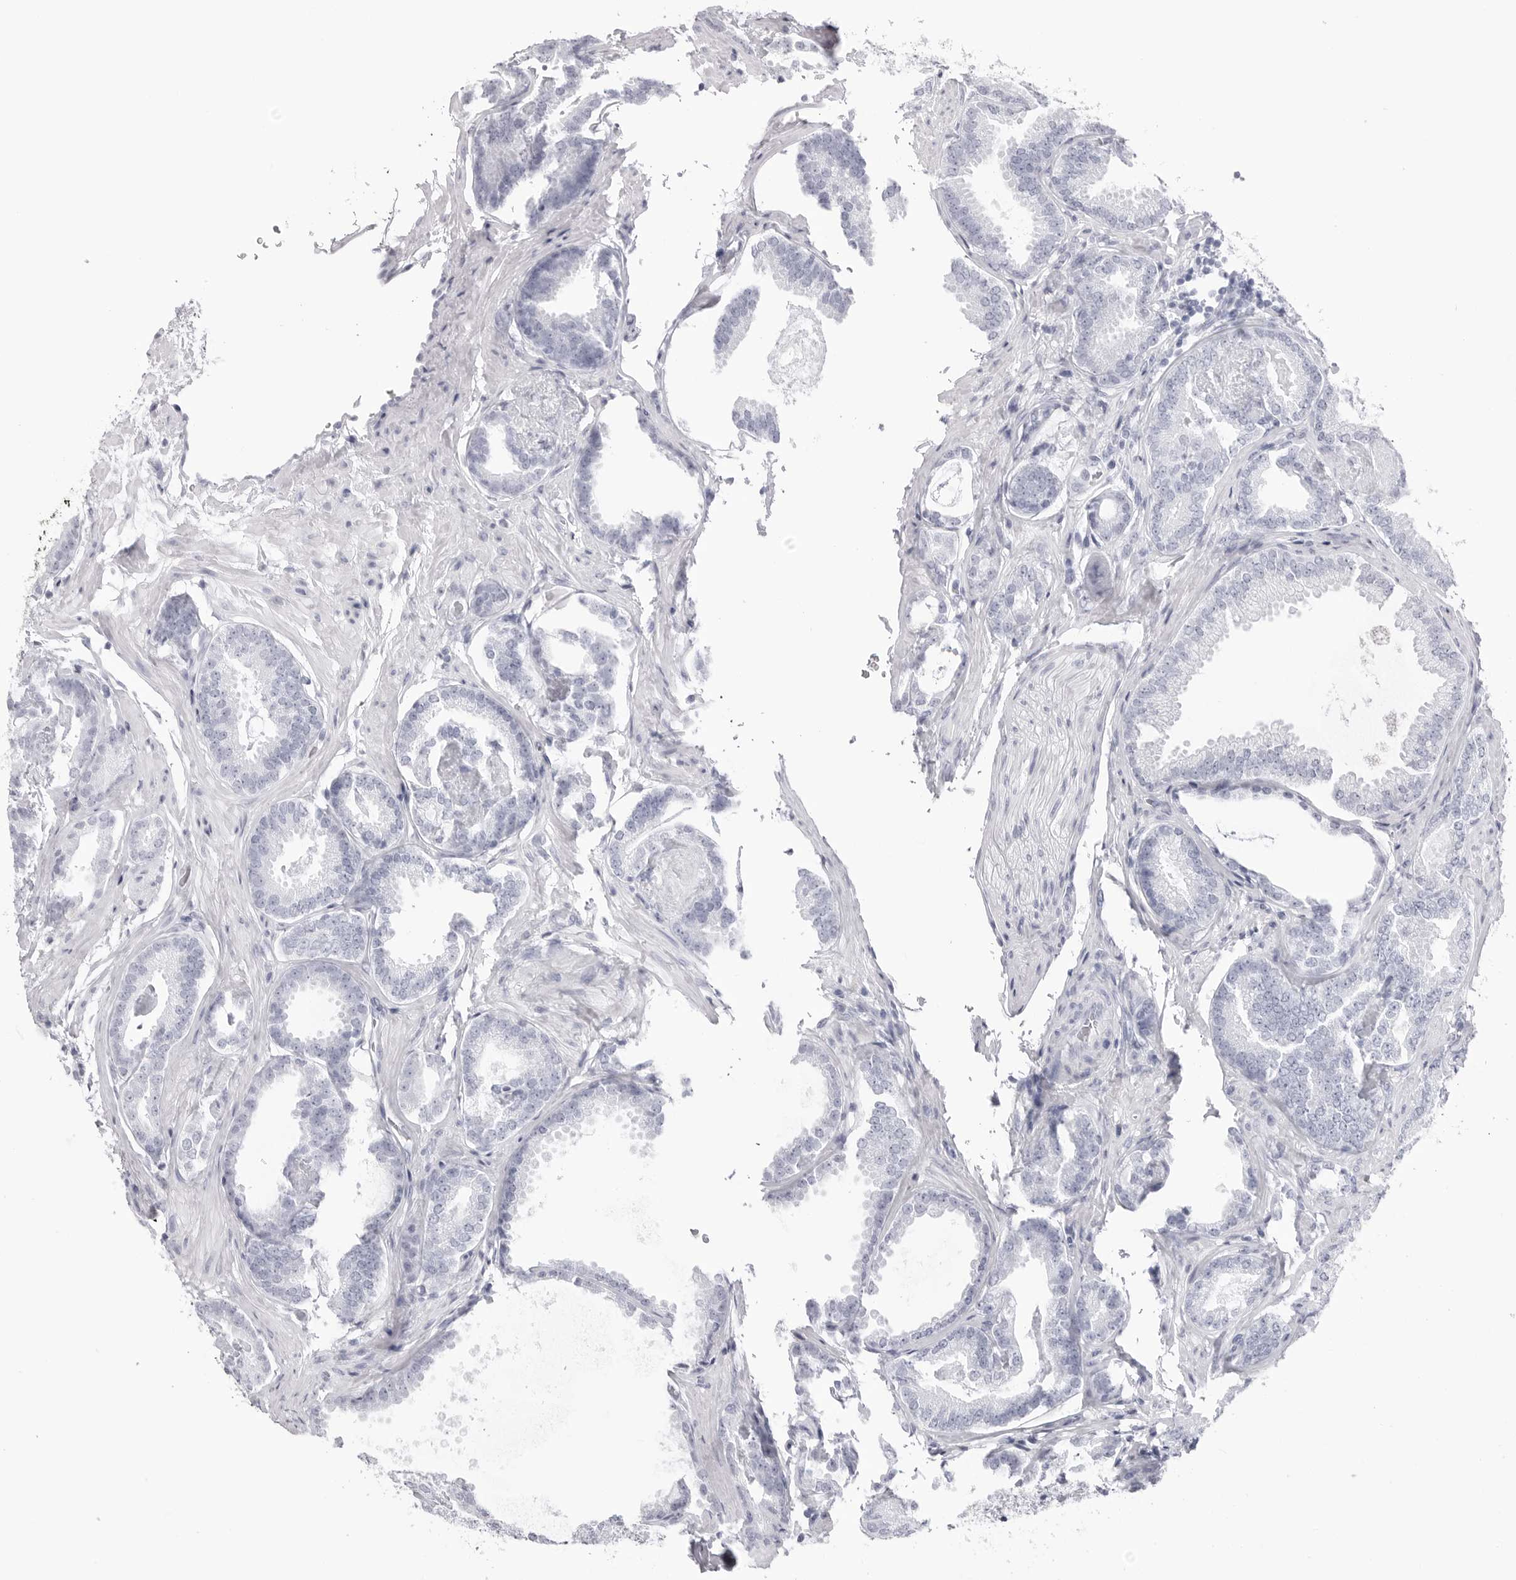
{"staining": {"intensity": "negative", "quantity": "none", "location": "none"}, "tissue": "prostate cancer", "cell_type": "Tumor cells", "image_type": "cancer", "snomed": [{"axis": "morphology", "description": "Adenocarcinoma, Low grade"}, {"axis": "topography", "description": "Prostate"}], "caption": "Tumor cells show no significant protein staining in prostate adenocarcinoma (low-grade). (Brightfield microscopy of DAB (3,3'-diaminobenzidine) immunohistochemistry (IHC) at high magnification).", "gene": "CST2", "patient": {"sex": "male", "age": 71}}